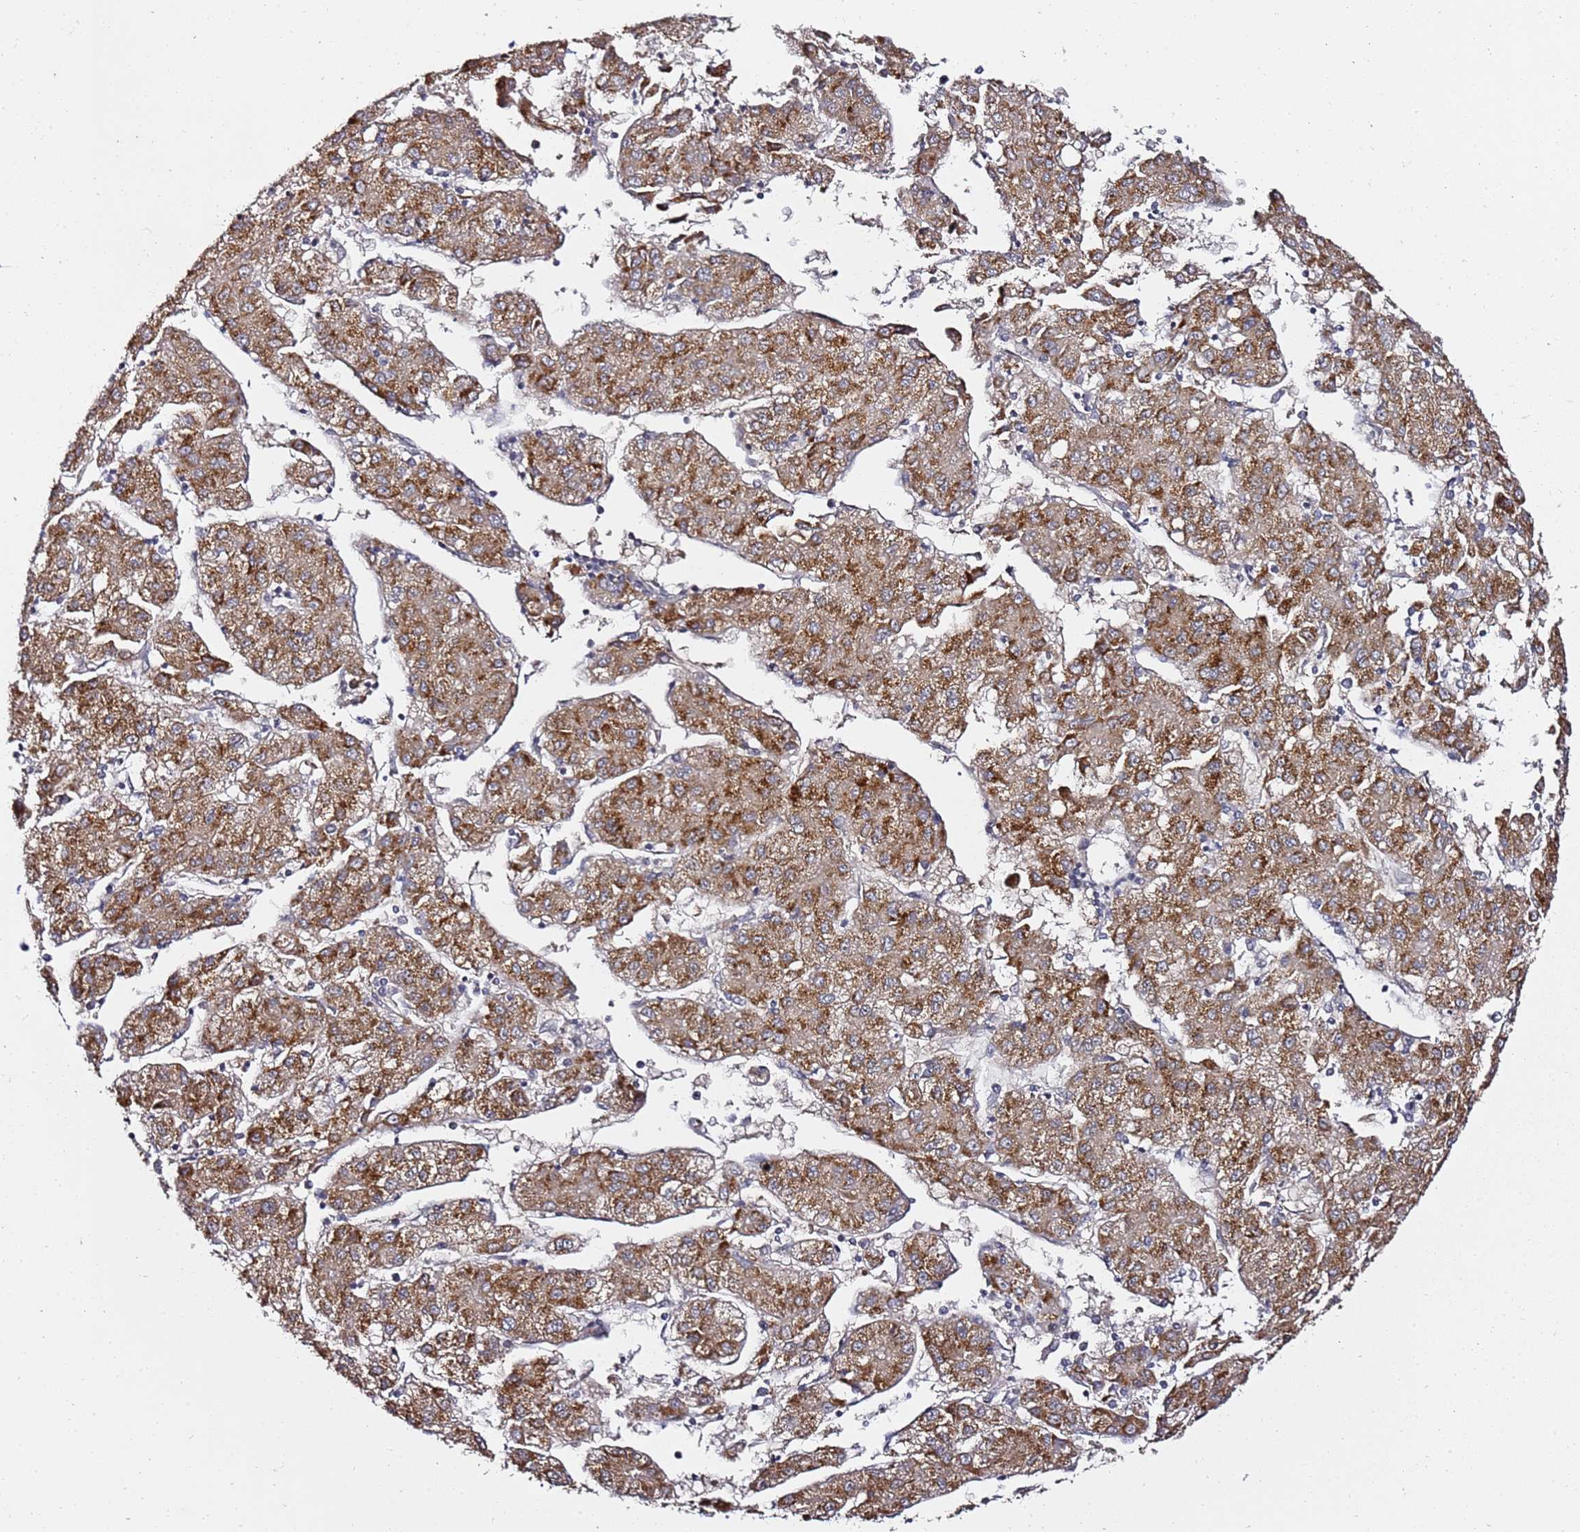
{"staining": {"intensity": "moderate", "quantity": ">75%", "location": "cytoplasmic/membranous"}, "tissue": "liver cancer", "cell_type": "Tumor cells", "image_type": "cancer", "snomed": [{"axis": "morphology", "description": "Carcinoma, Hepatocellular, NOS"}, {"axis": "topography", "description": "Liver"}], "caption": "The micrograph displays immunohistochemical staining of liver cancer. There is moderate cytoplasmic/membranous expression is appreciated in approximately >75% of tumor cells.", "gene": "TP53AIP1", "patient": {"sex": "male", "age": 72}}